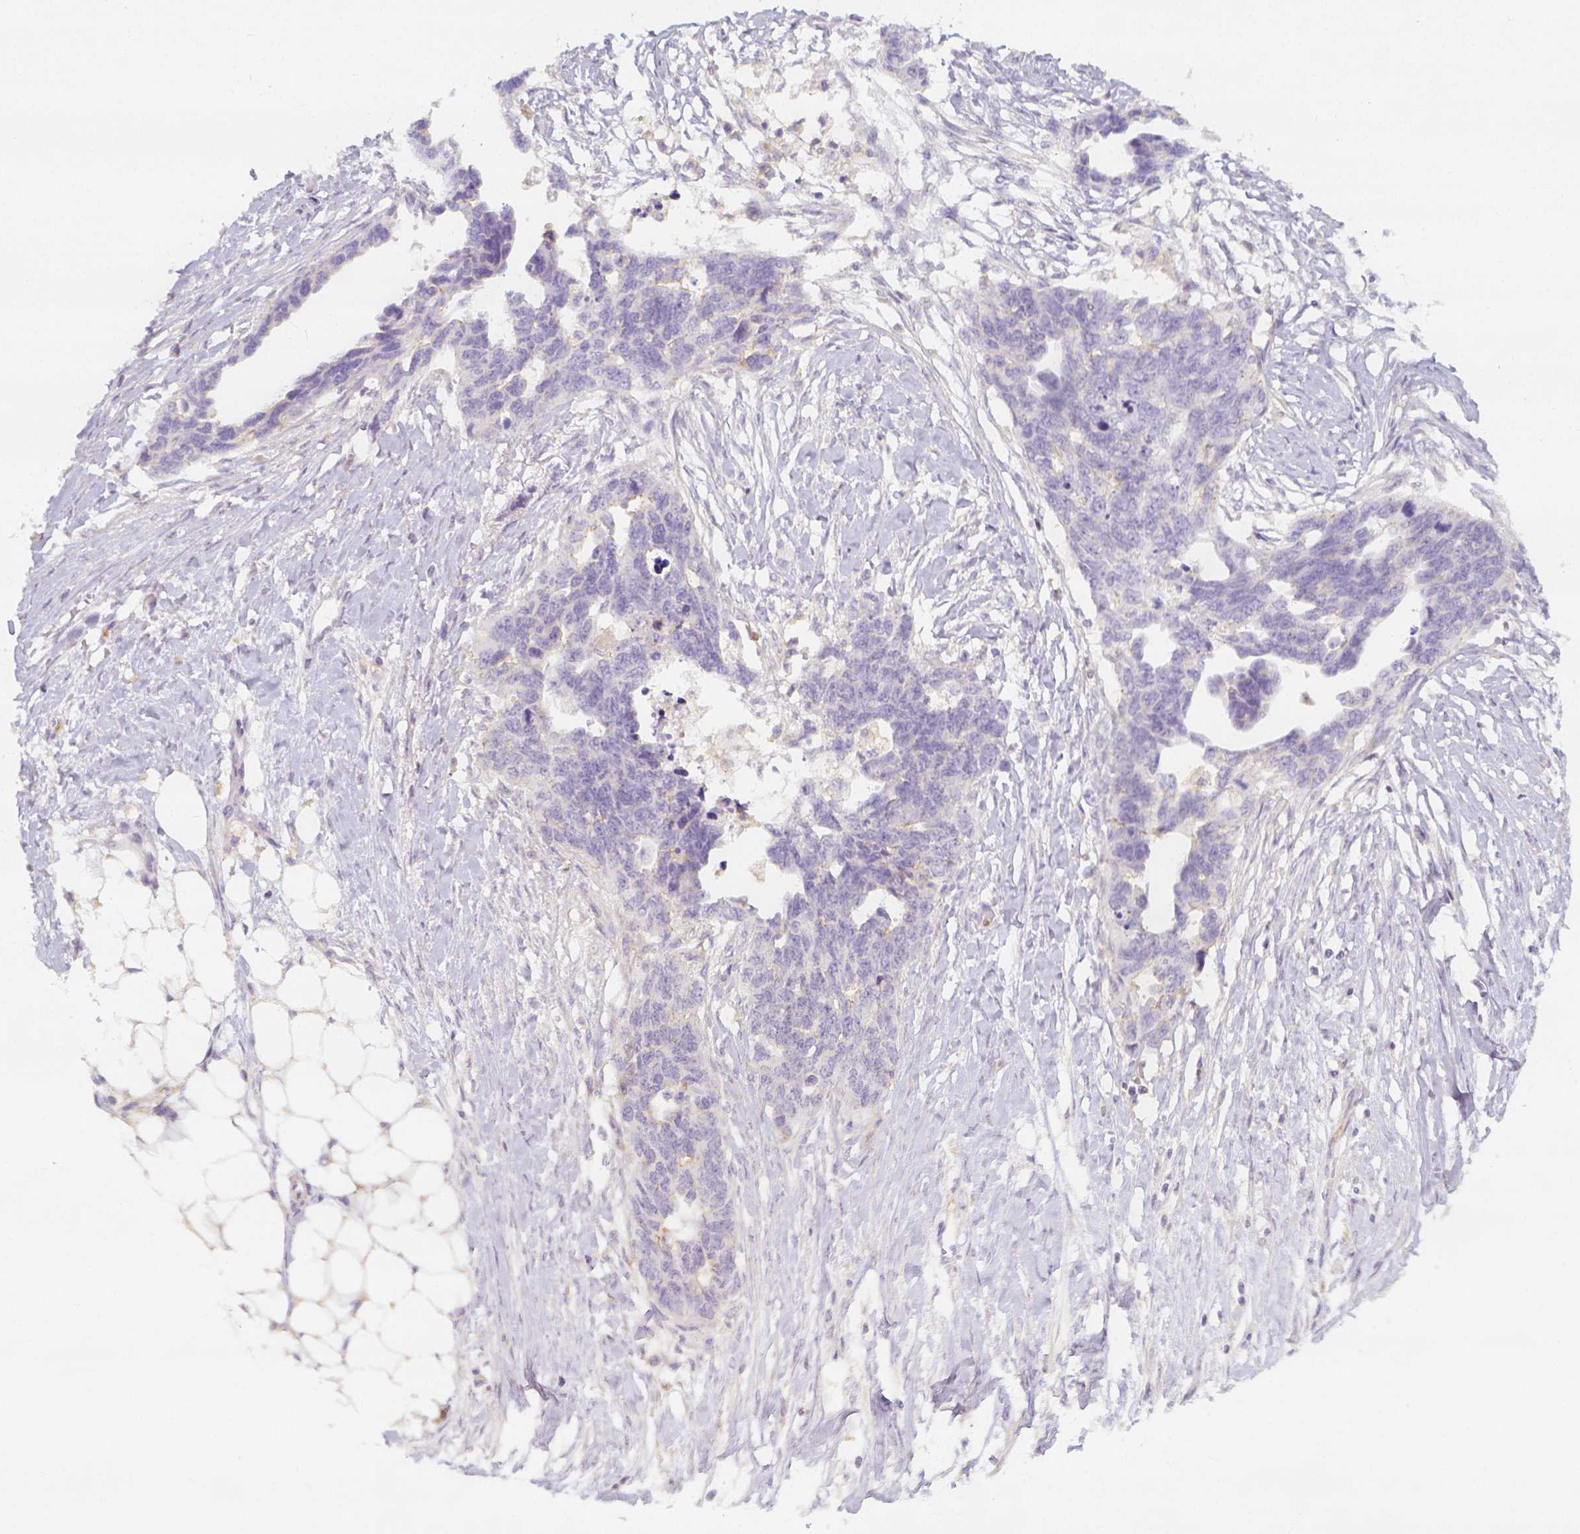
{"staining": {"intensity": "negative", "quantity": "none", "location": "none"}, "tissue": "ovarian cancer", "cell_type": "Tumor cells", "image_type": "cancer", "snomed": [{"axis": "morphology", "description": "Cystadenocarcinoma, serous, NOS"}, {"axis": "topography", "description": "Ovary"}], "caption": "Ovarian cancer (serous cystadenocarcinoma) was stained to show a protein in brown. There is no significant staining in tumor cells. The staining was performed using DAB to visualize the protein expression in brown, while the nuclei were stained in blue with hematoxylin (Magnification: 20x).", "gene": "PTPRJ", "patient": {"sex": "female", "age": 69}}